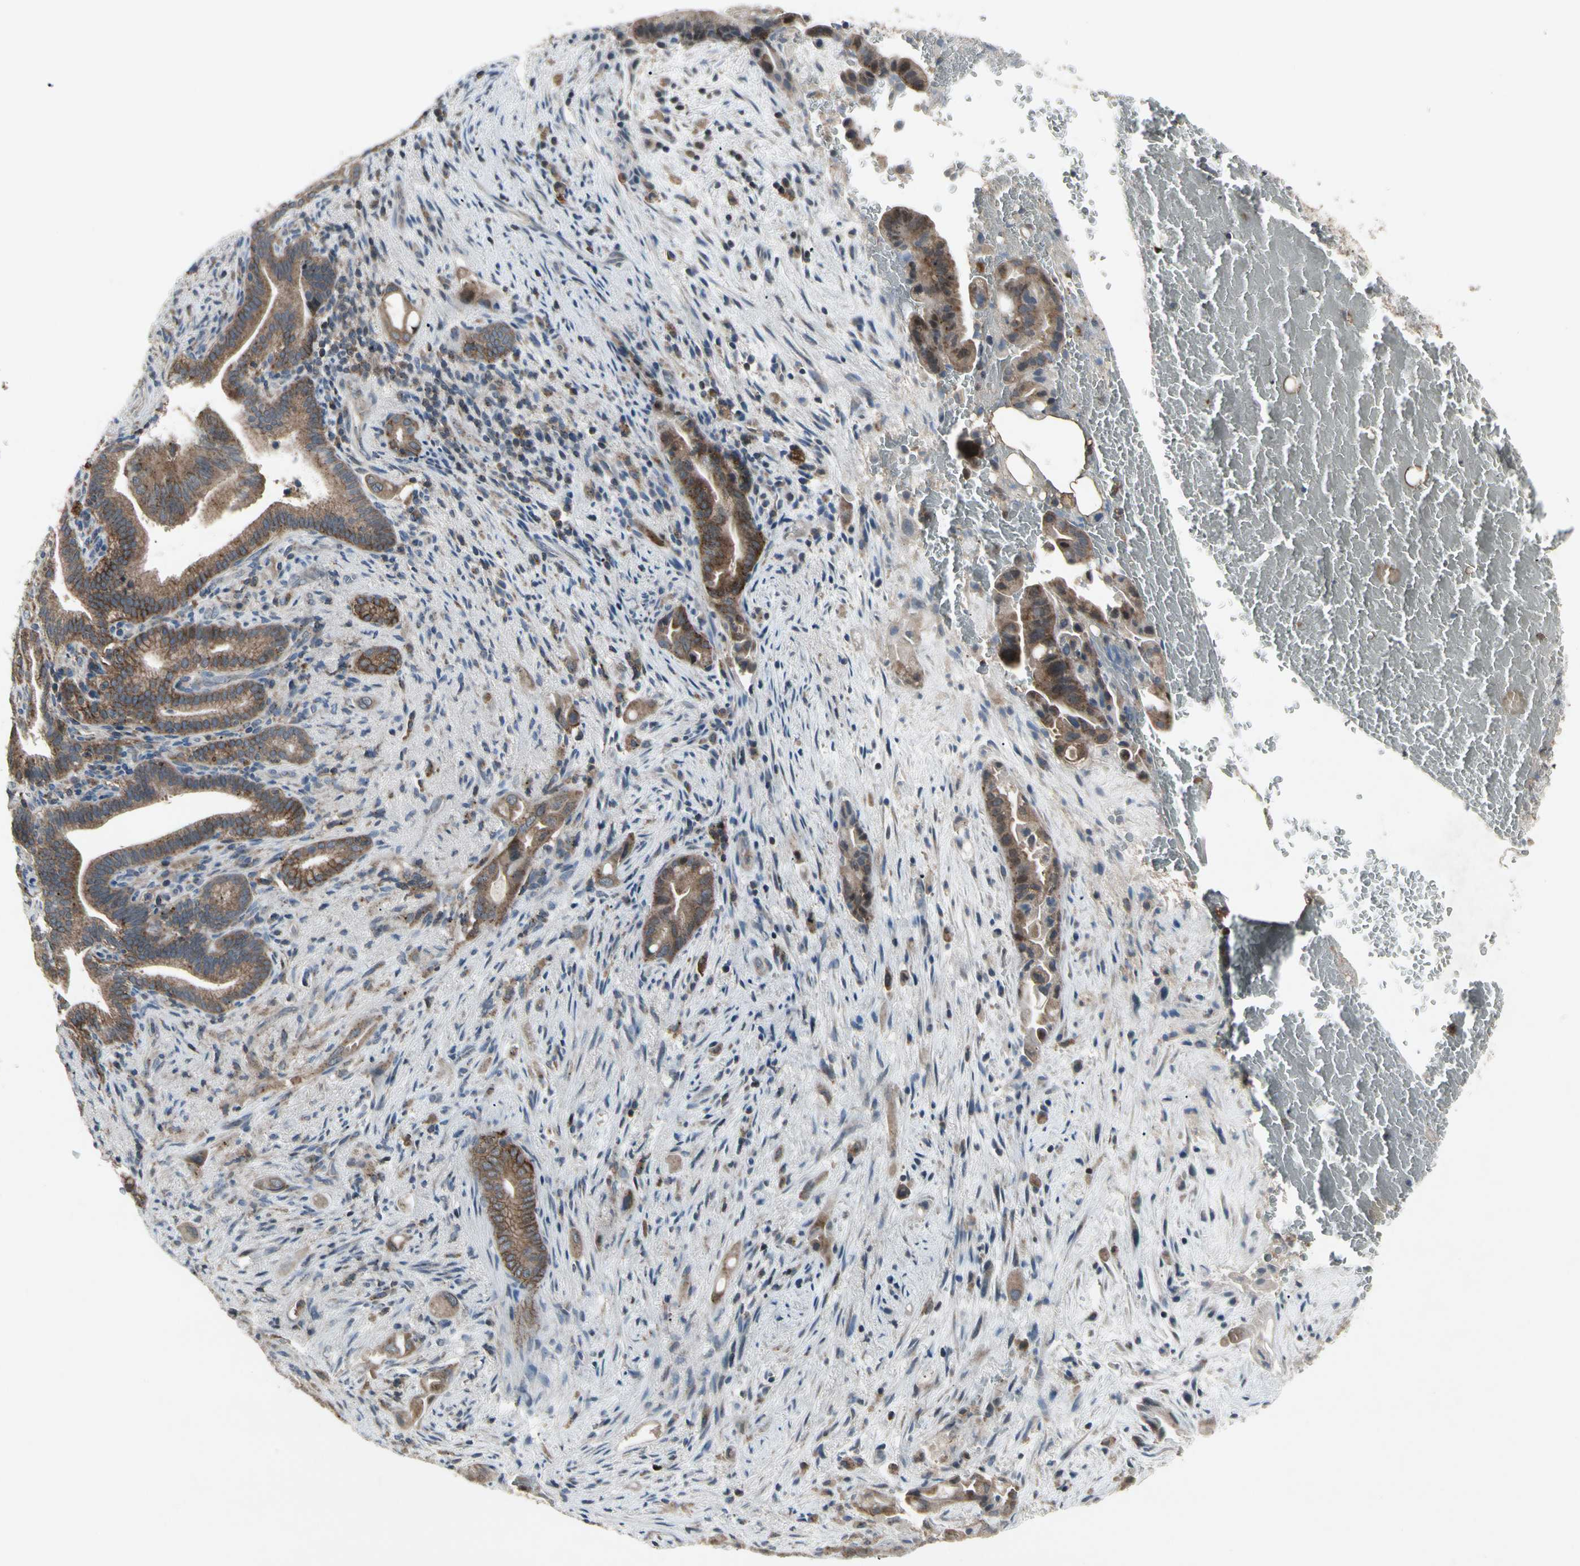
{"staining": {"intensity": "moderate", "quantity": ">75%", "location": "cytoplasmic/membranous"}, "tissue": "liver cancer", "cell_type": "Tumor cells", "image_type": "cancer", "snomed": [{"axis": "morphology", "description": "Cholangiocarcinoma"}, {"axis": "topography", "description": "Liver"}], "caption": "Liver cholangiocarcinoma stained with DAB (3,3'-diaminobenzidine) IHC displays medium levels of moderate cytoplasmic/membranous staining in about >75% of tumor cells.", "gene": "NMI", "patient": {"sex": "female", "age": 68}}